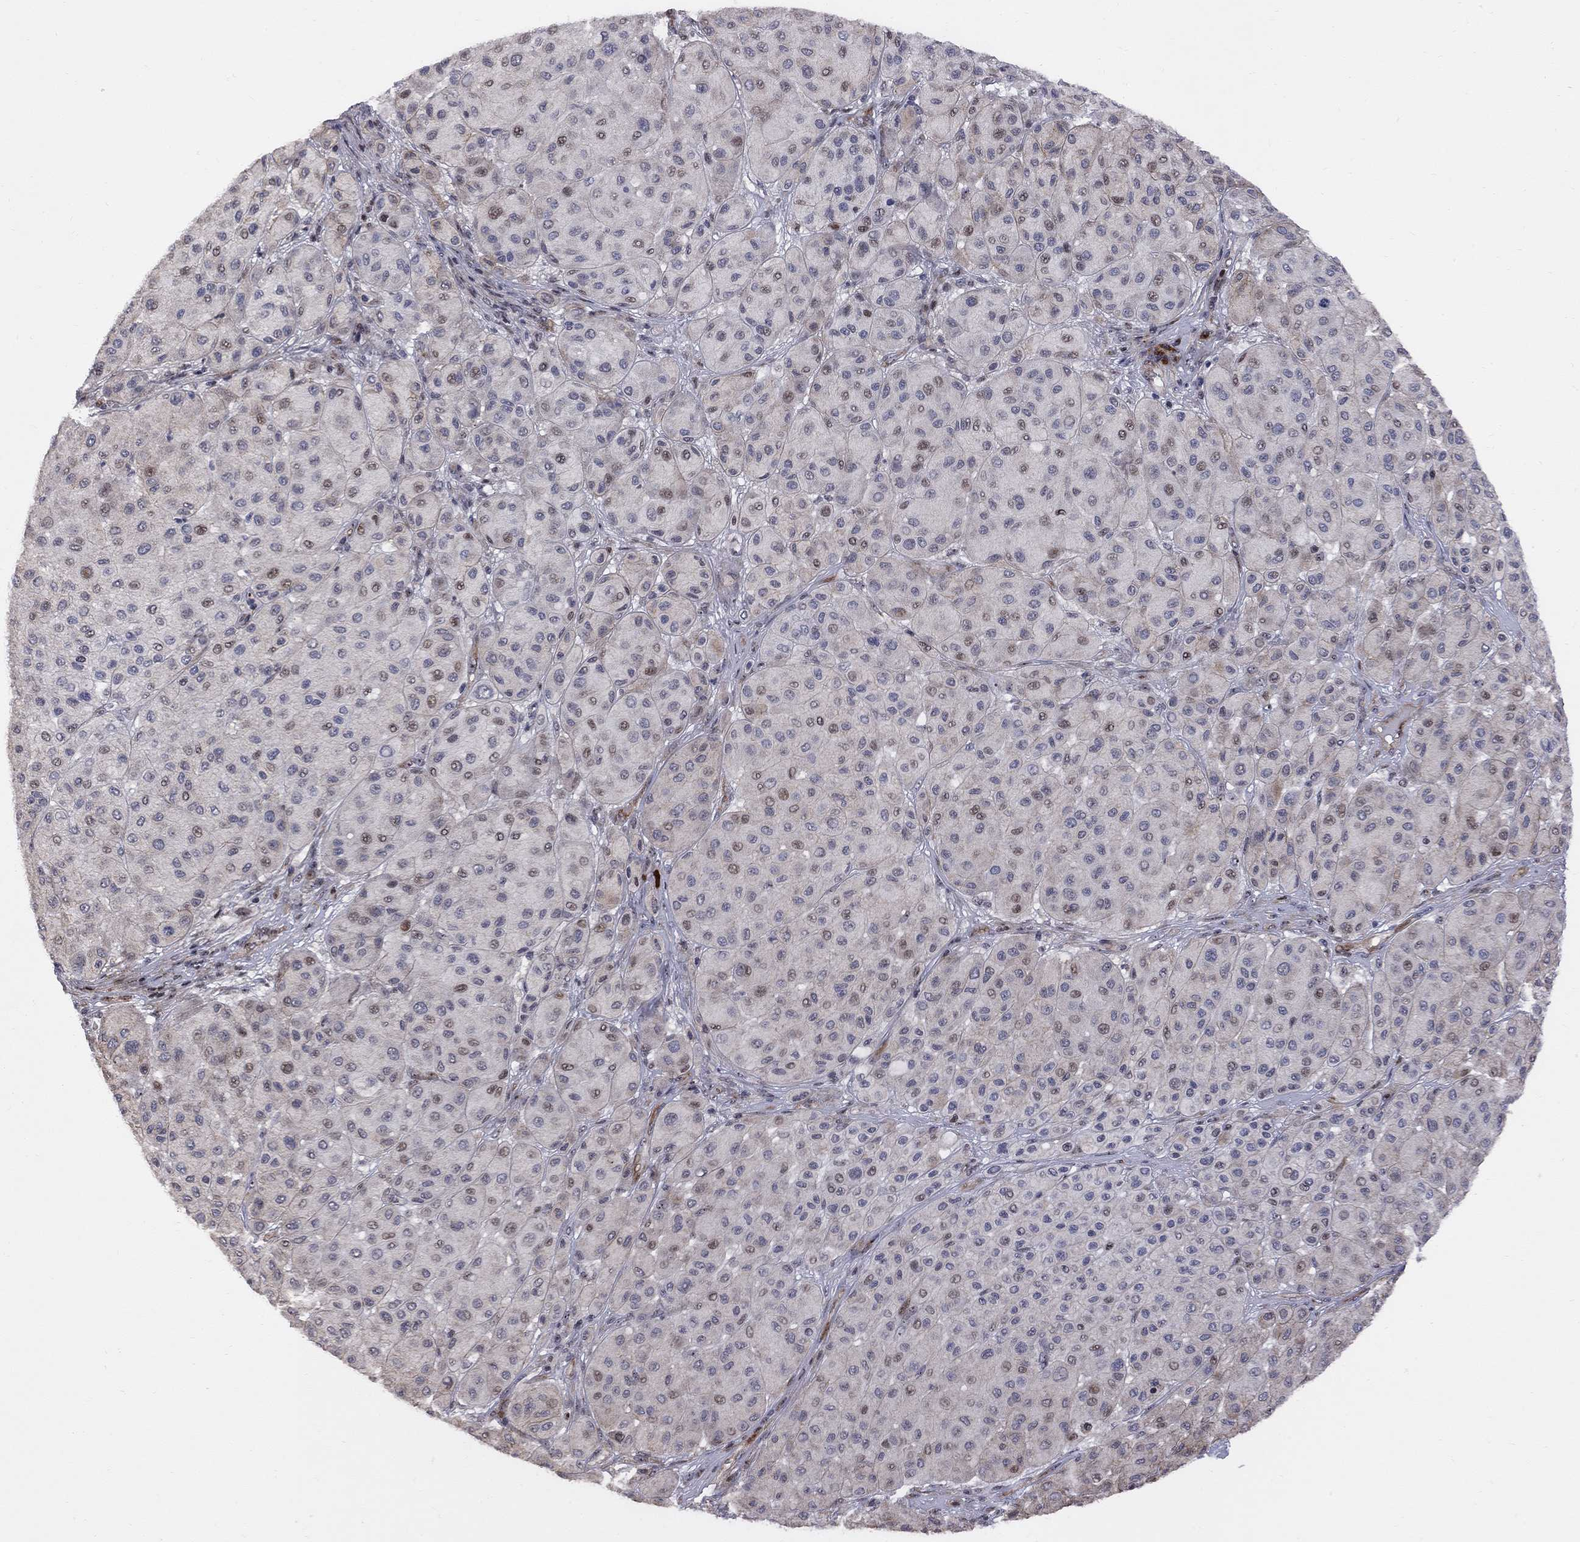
{"staining": {"intensity": "strong", "quantity": "<25%", "location": "nuclear"}, "tissue": "melanoma", "cell_type": "Tumor cells", "image_type": "cancer", "snomed": [{"axis": "morphology", "description": "Malignant melanoma, Metastatic site"}, {"axis": "topography", "description": "Smooth muscle"}], "caption": "Brown immunohistochemical staining in malignant melanoma (metastatic site) exhibits strong nuclear expression in about <25% of tumor cells.", "gene": "DHX33", "patient": {"sex": "male", "age": 41}}